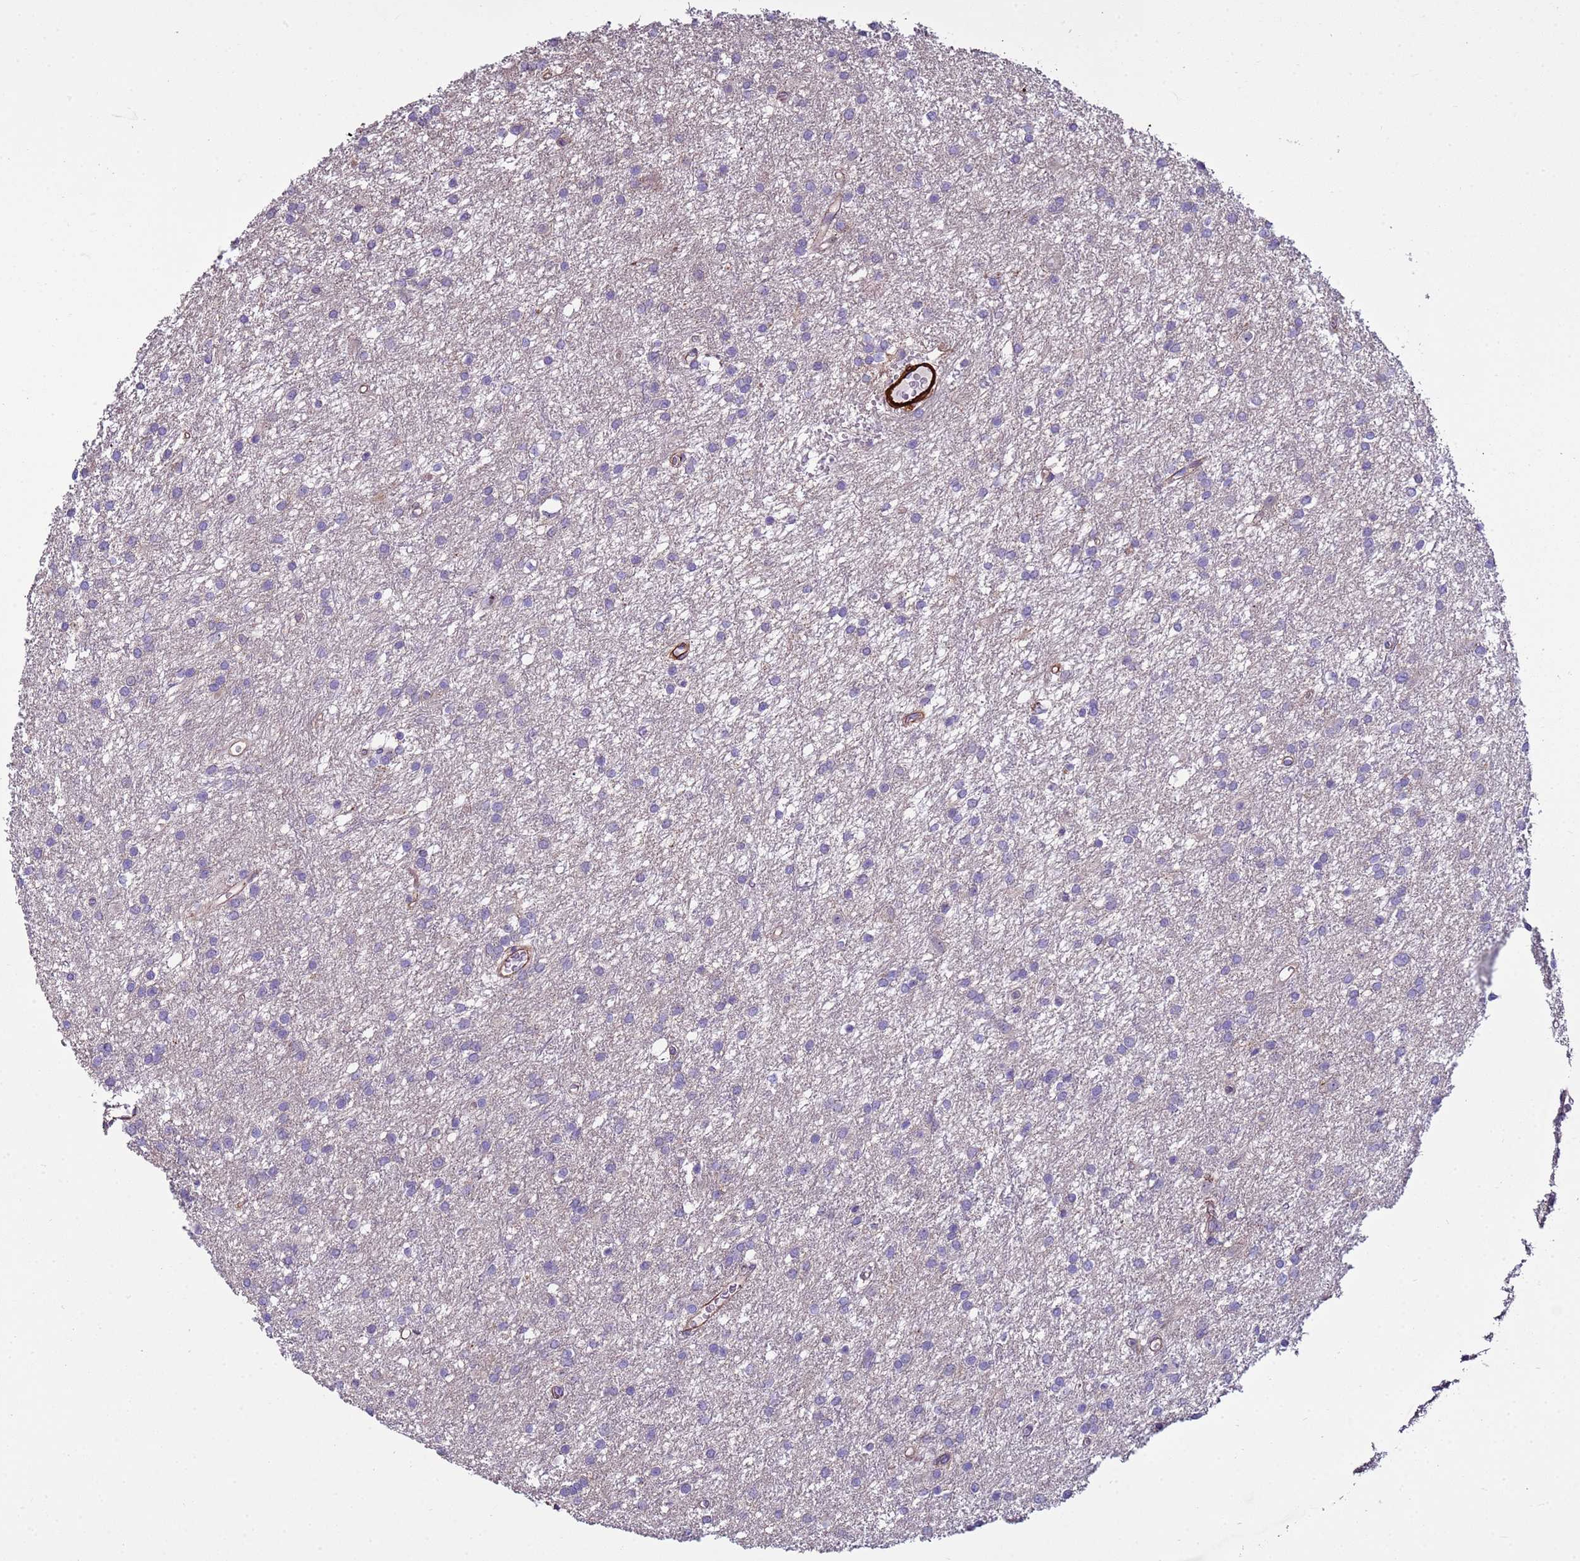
{"staining": {"intensity": "negative", "quantity": "none", "location": "none"}, "tissue": "glioma", "cell_type": "Tumor cells", "image_type": "cancer", "snomed": [{"axis": "morphology", "description": "Glioma, malignant, High grade"}, {"axis": "topography", "description": "Brain"}], "caption": "Tumor cells show no significant positivity in glioma.", "gene": "RABL2B", "patient": {"sex": "female", "age": 50}}